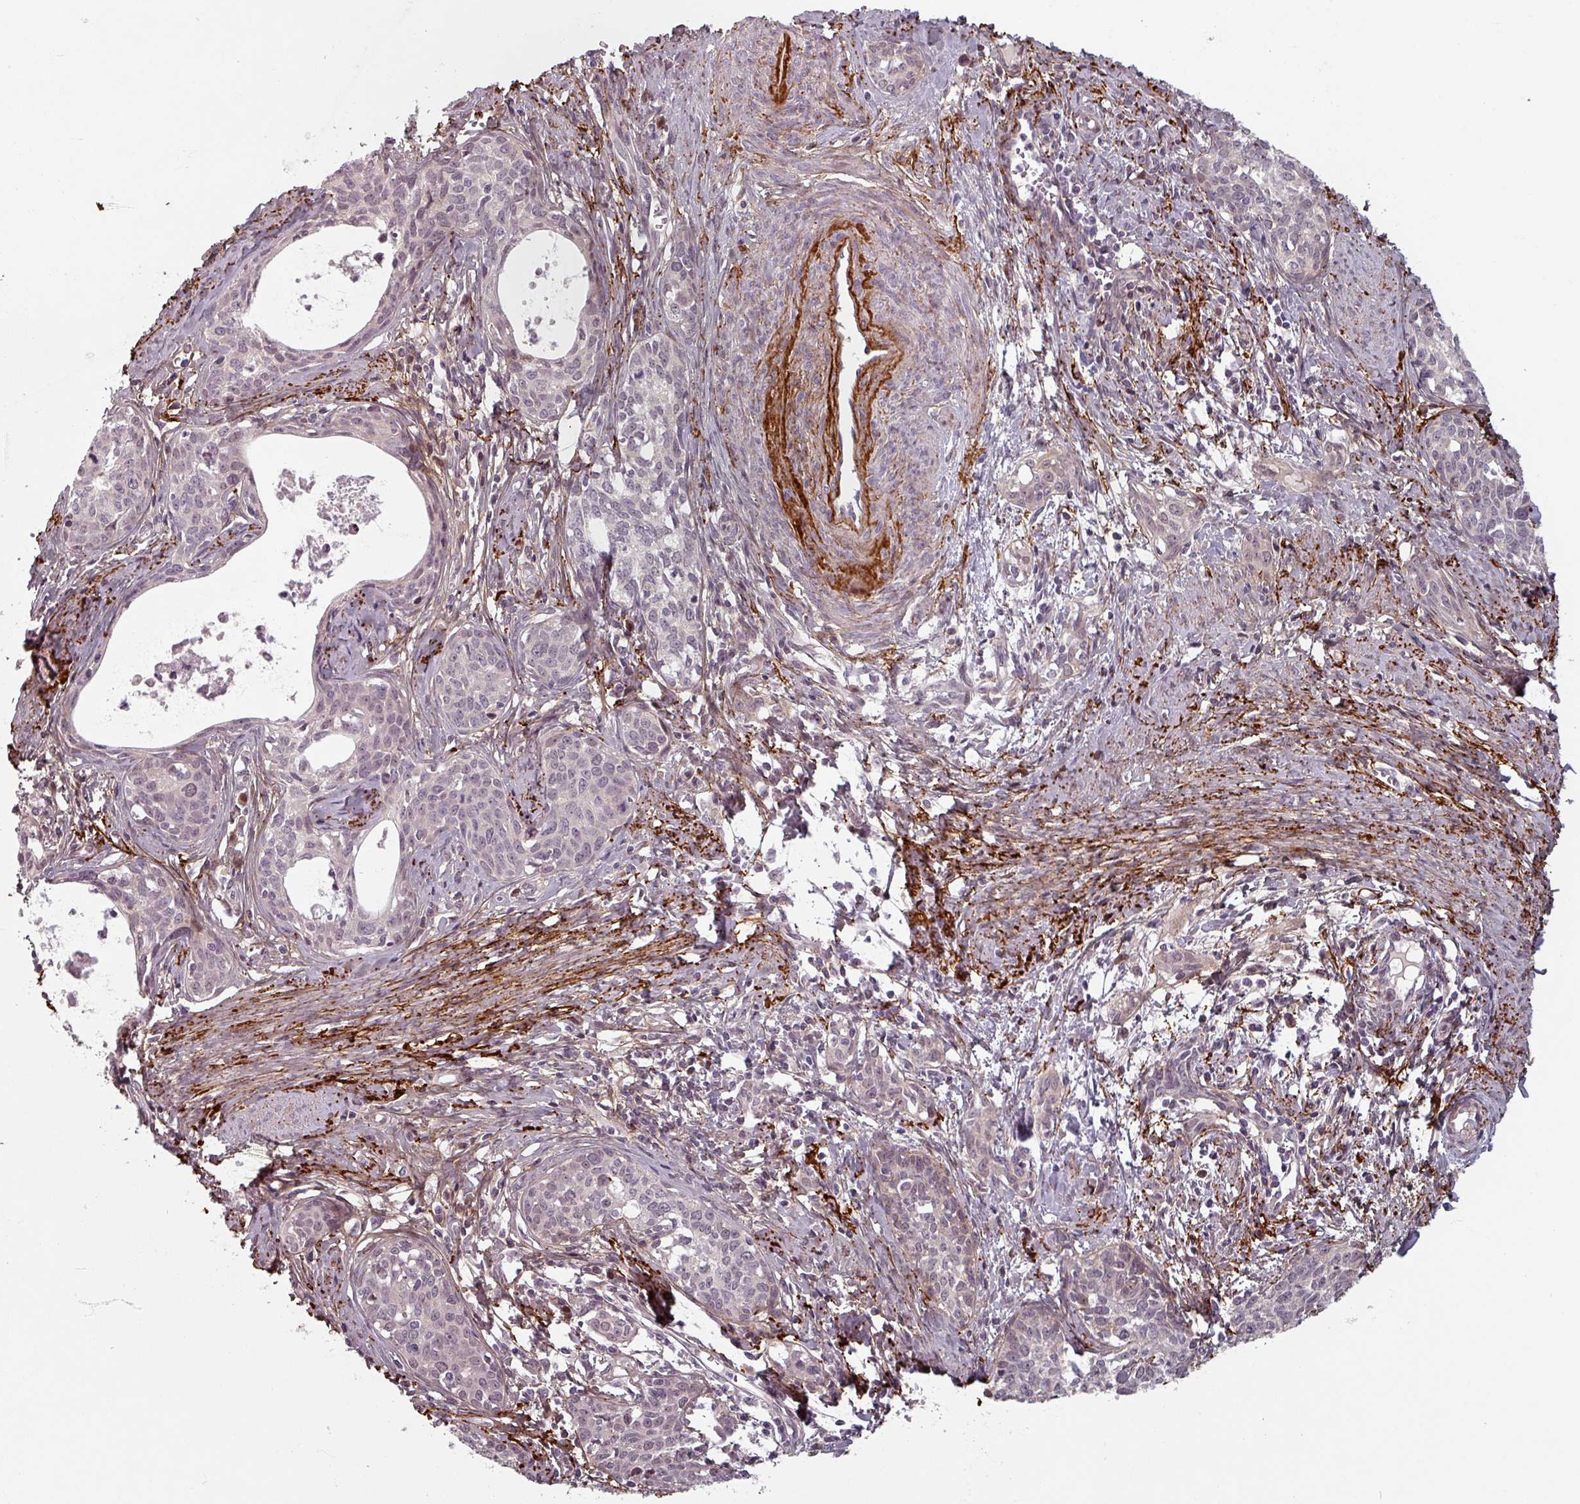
{"staining": {"intensity": "negative", "quantity": "none", "location": "none"}, "tissue": "cervical cancer", "cell_type": "Tumor cells", "image_type": "cancer", "snomed": [{"axis": "morphology", "description": "Squamous cell carcinoma, NOS"}, {"axis": "topography", "description": "Cervix"}], "caption": "Photomicrograph shows no protein positivity in tumor cells of squamous cell carcinoma (cervical) tissue.", "gene": "CYB5RL", "patient": {"sex": "female", "age": 52}}